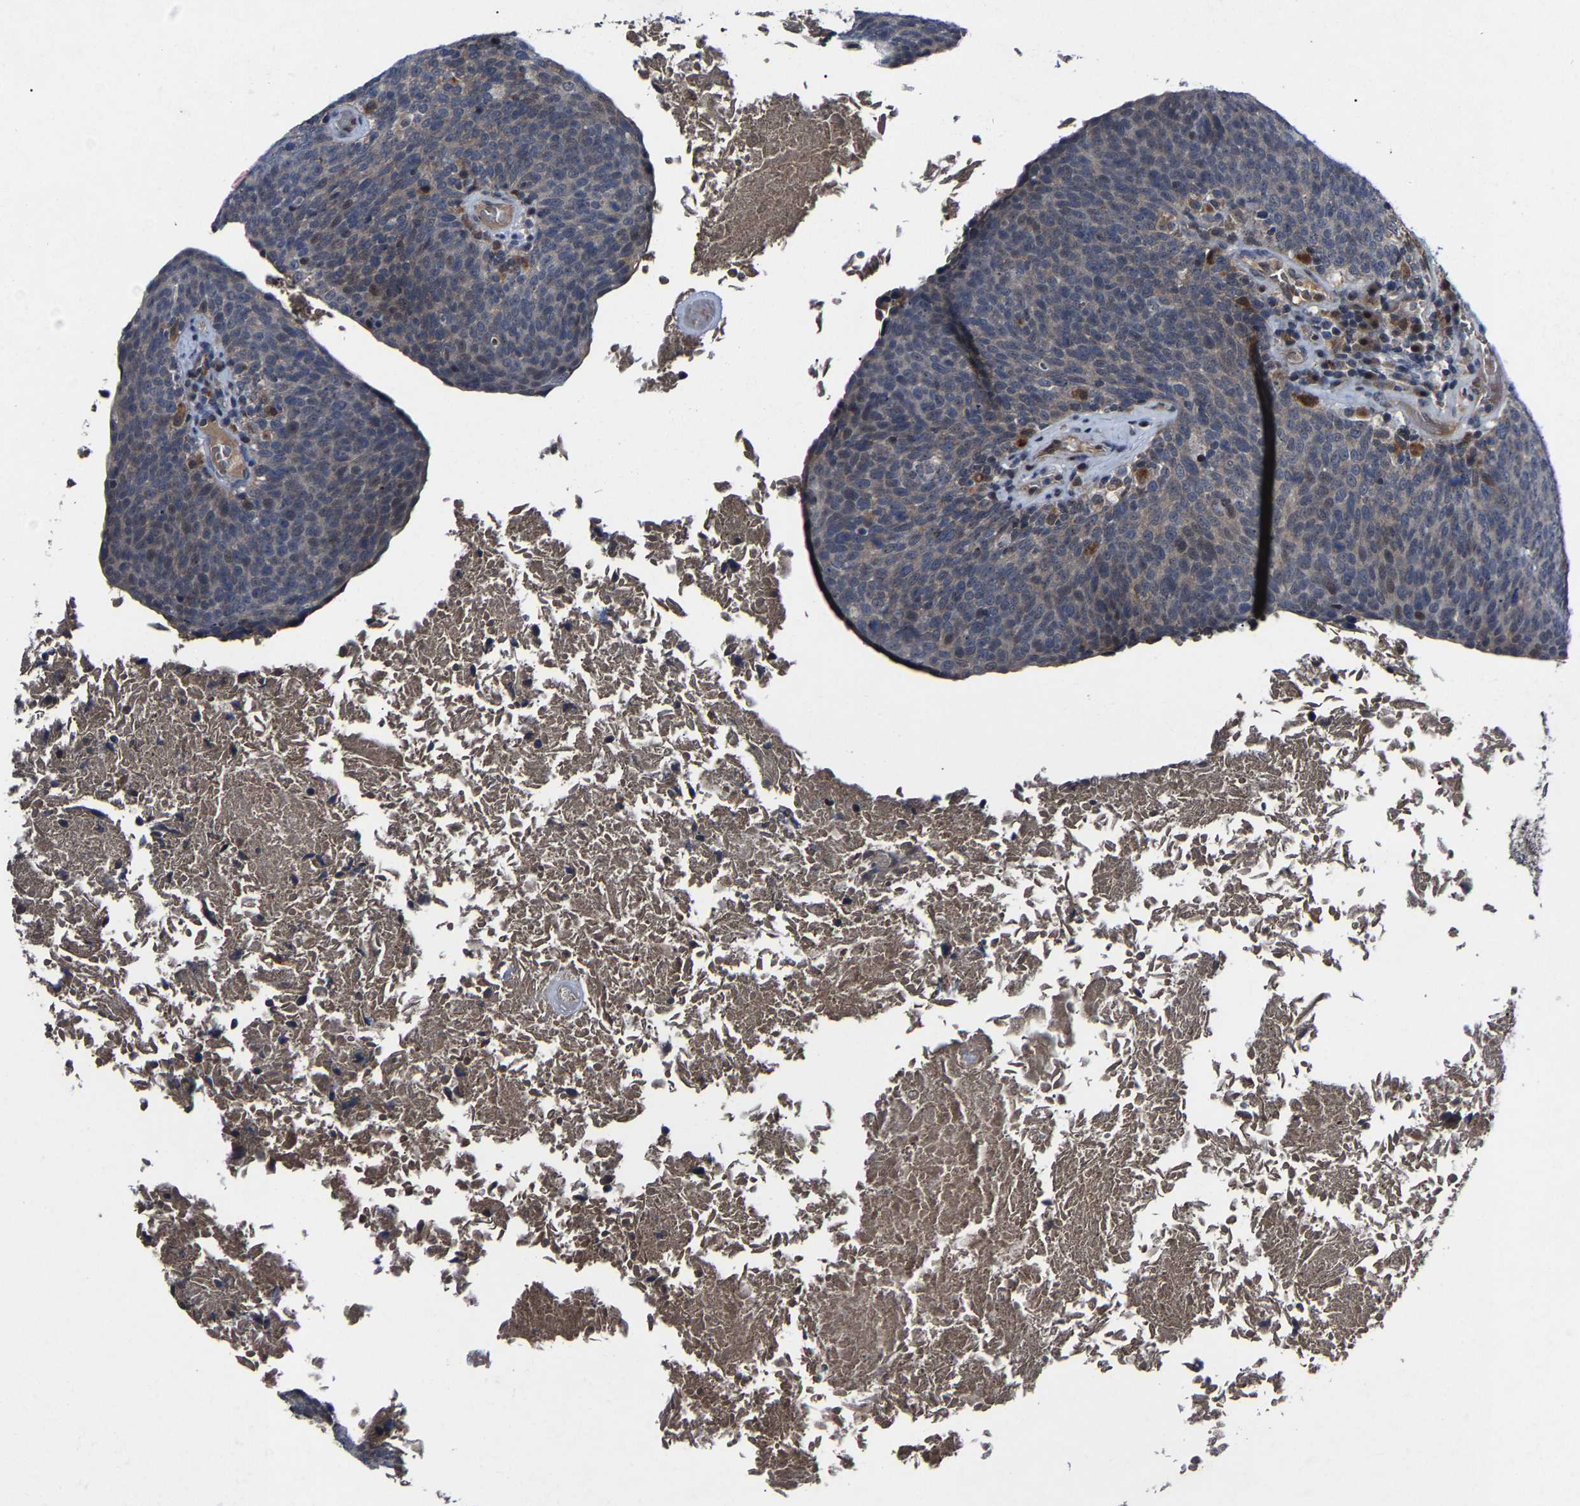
{"staining": {"intensity": "negative", "quantity": "none", "location": "none"}, "tissue": "head and neck cancer", "cell_type": "Tumor cells", "image_type": "cancer", "snomed": [{"axis": "morphology", "description": "Squamous cell carcinoma, NOS"}, {"axis": "morphology", "description": "Squamous cell carcinoma, metastatic, NOS"}, {"axis": "topography", "description": "Lymph node"}, {"axis": "topography", "description": "Head-Neck"}], "caption": "There is no significant positivity in tumor cells of head and neck cancer.", "gene": "LSM8", "patient": {"sex": "male", "age": 62}}